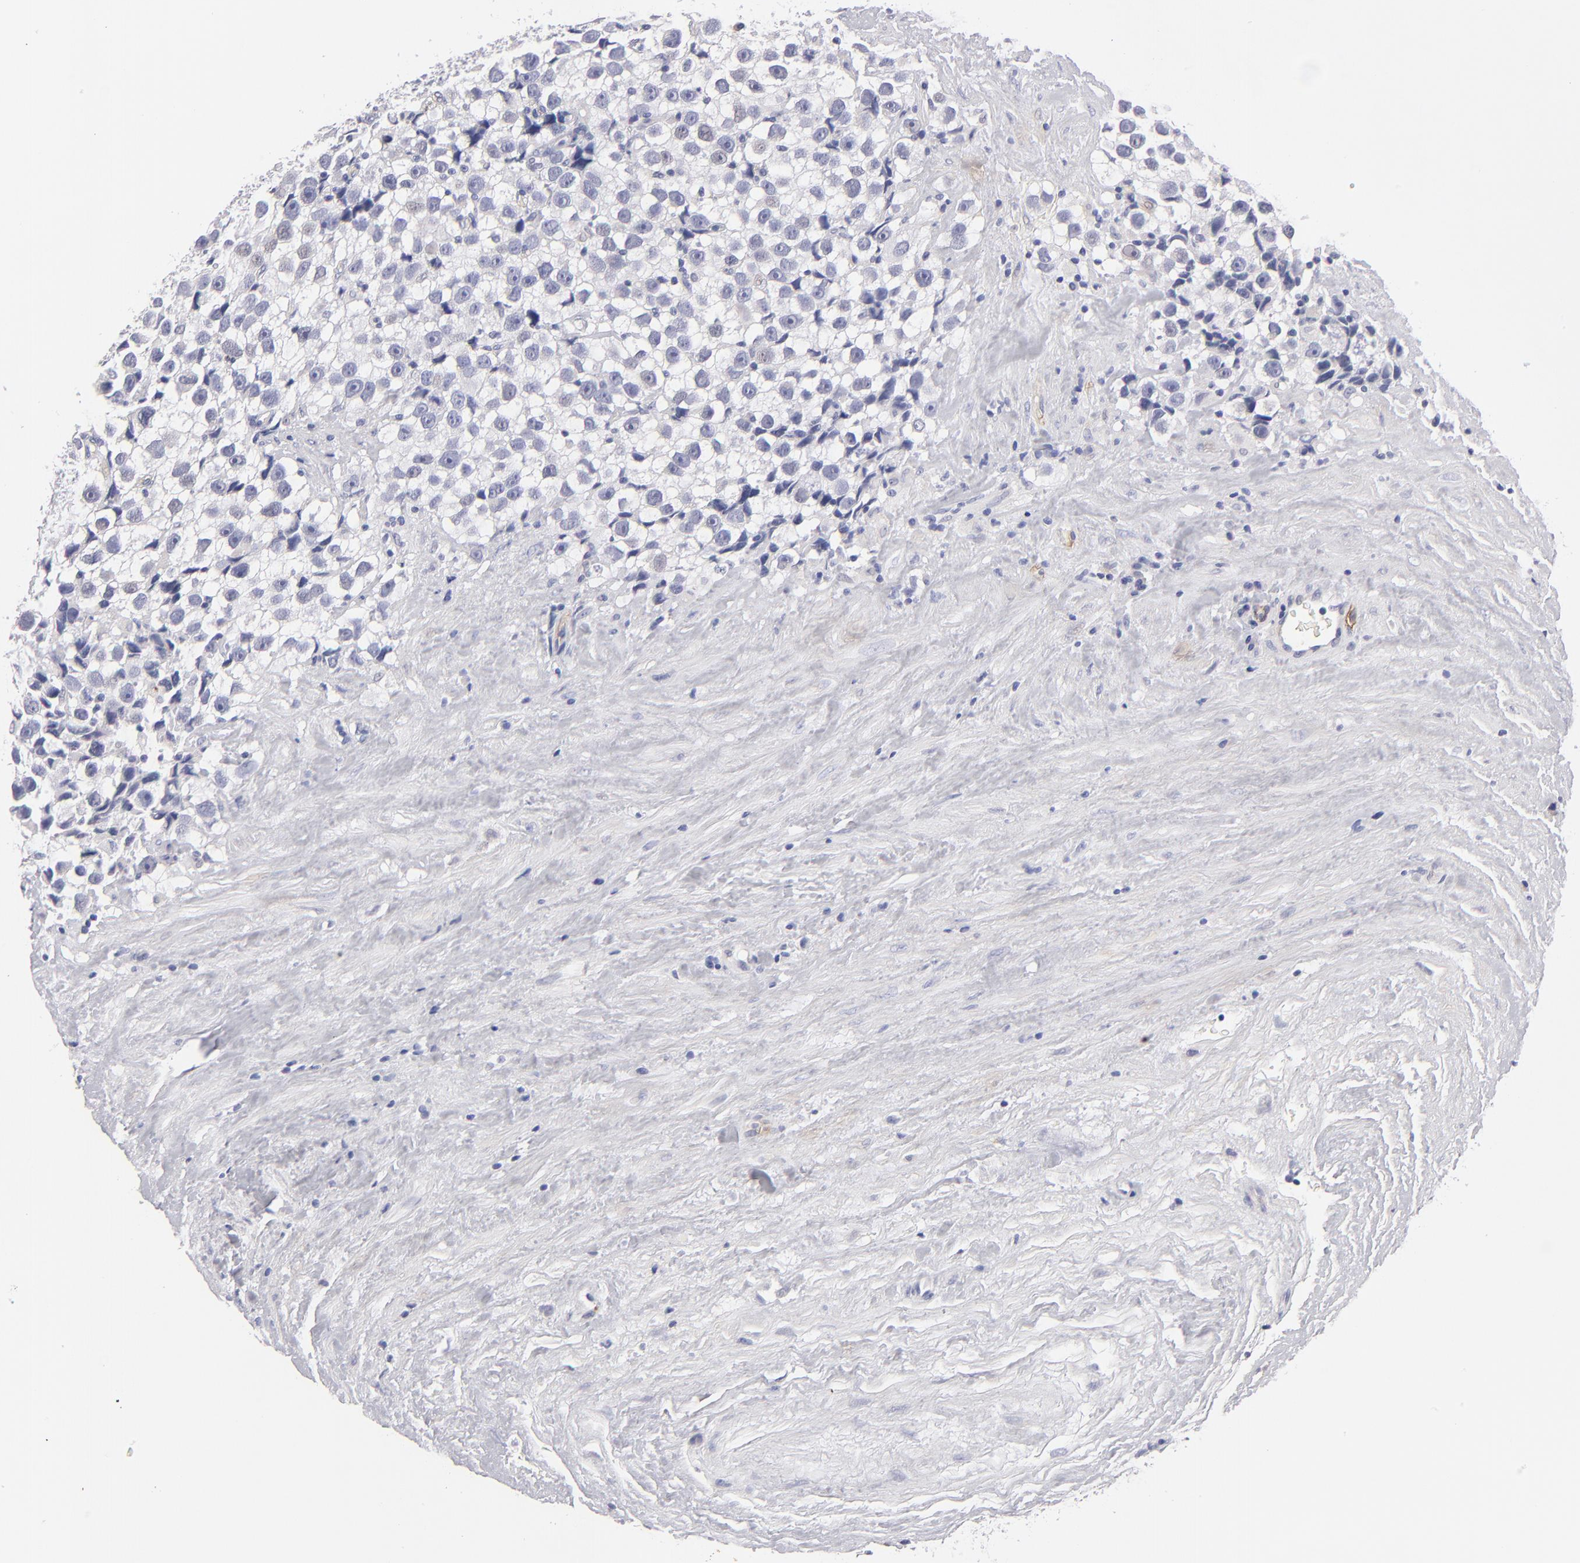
{"staining": {"intensity": "negative", "quantity": "none", "location": "none"}, "tissue": "testis cancer", "cell_type": "Tumor cells", "image_type": "cancer", "snomed": [{"axis": "morphology", "description": "Seminoma, NOS"}, {"axis": "topography", "description": "Testis"}], "caption": "The immunohistochemistry photomicrograph has no significant expression in tumor cells of testis cancer tissue.", "gene": "PLVAP", "patient": {"sex": "male", "age": 43}}